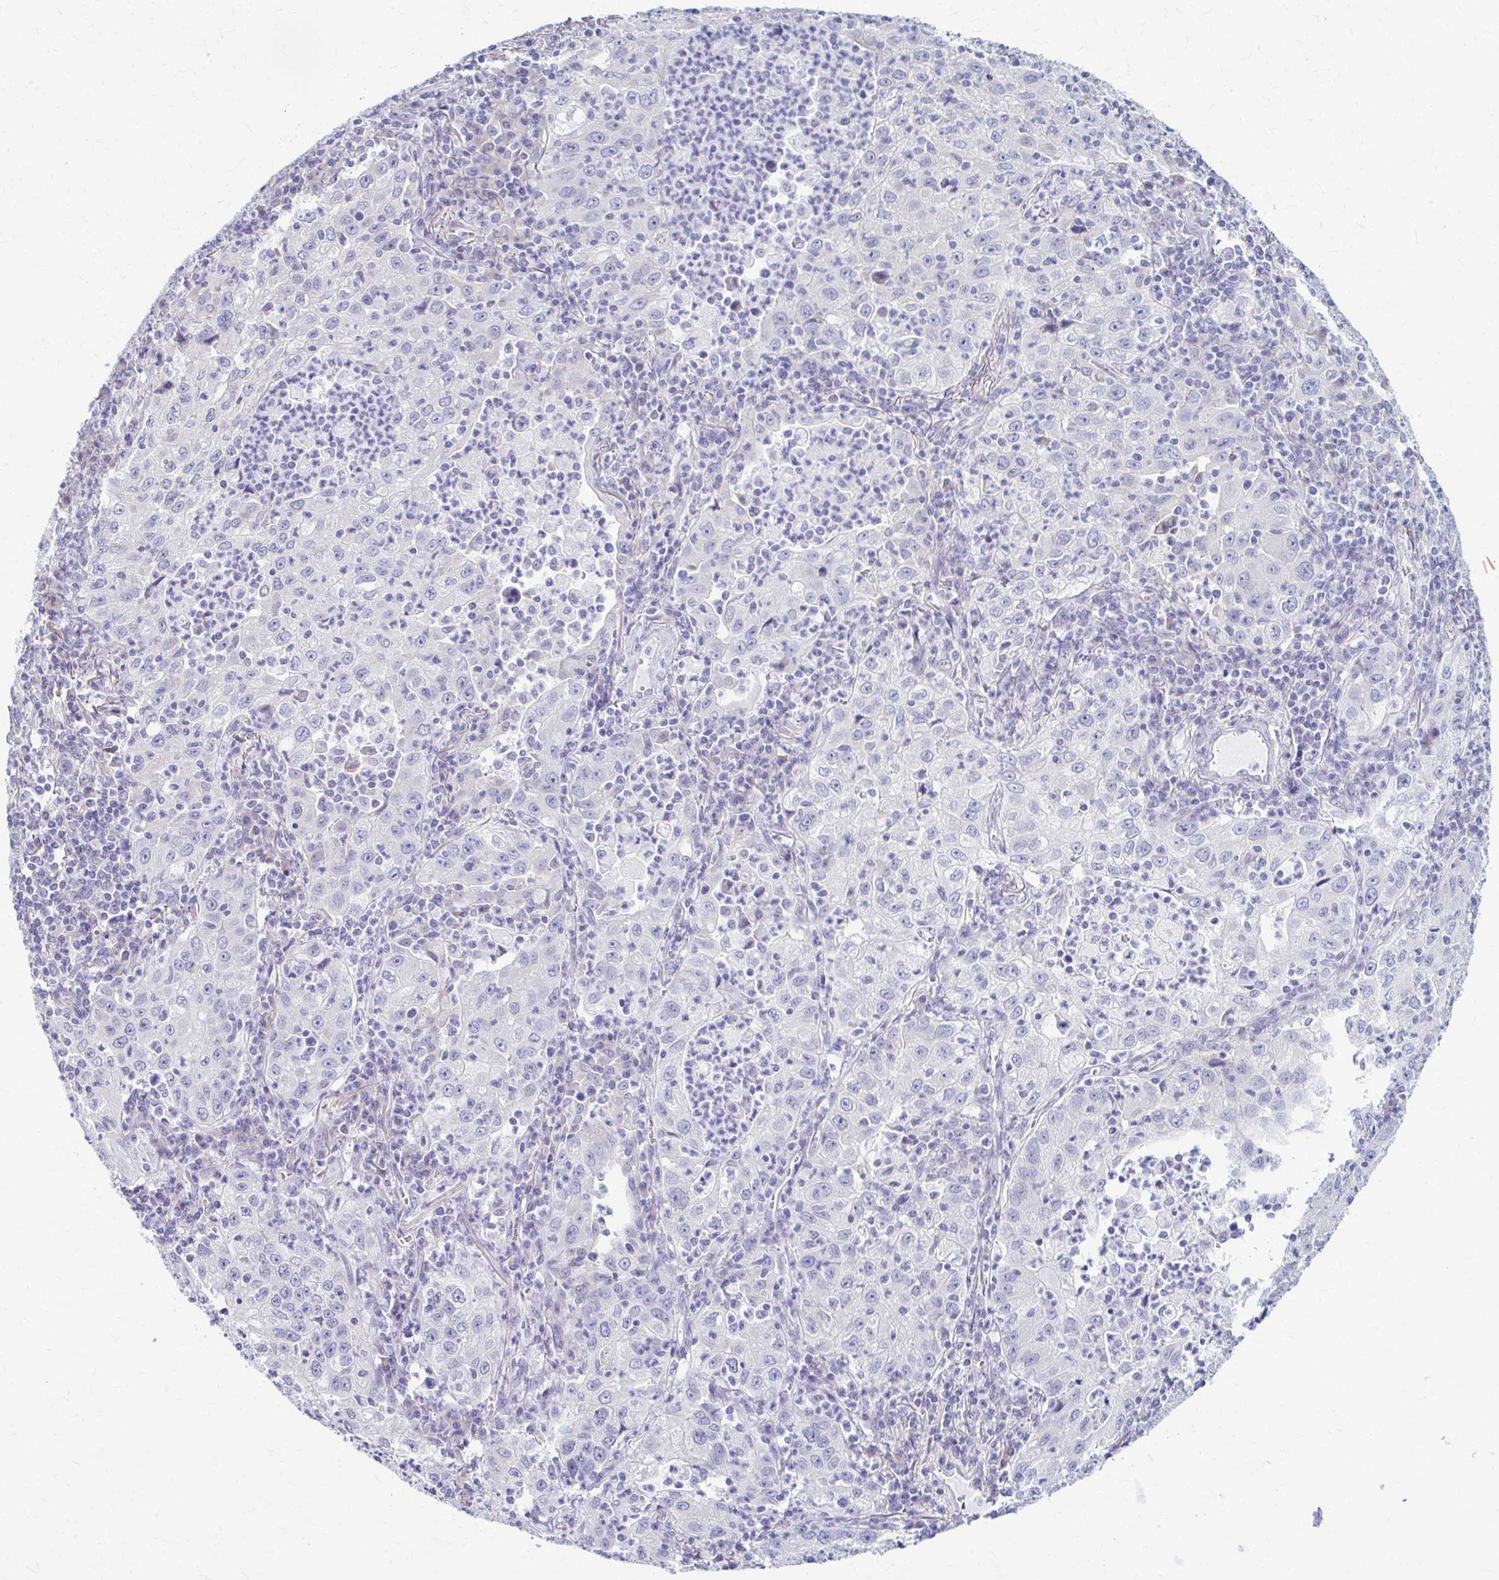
{"staining": {"intensity": "negative", "quantity": "none", "location": "none"}, "tissue": "lung cancer", "cell_type": "Tumor cells", "image_type": "cancer", "snomed": [{"axis": "morphology", "description": "Squamous cell carcinoma, NOS"}, {"axis": "topography", "description": "Lung"}], "caption": "DAB immunohistochemical staining of lung cancer reveals no significant staining in tumor cells. (DAB (3,3'-diaminobenzidine) immunohistochemistry with hematoxylin counter stain).", "gene": "PRKRA", "patient": {"sex": "male", "age": 71}}